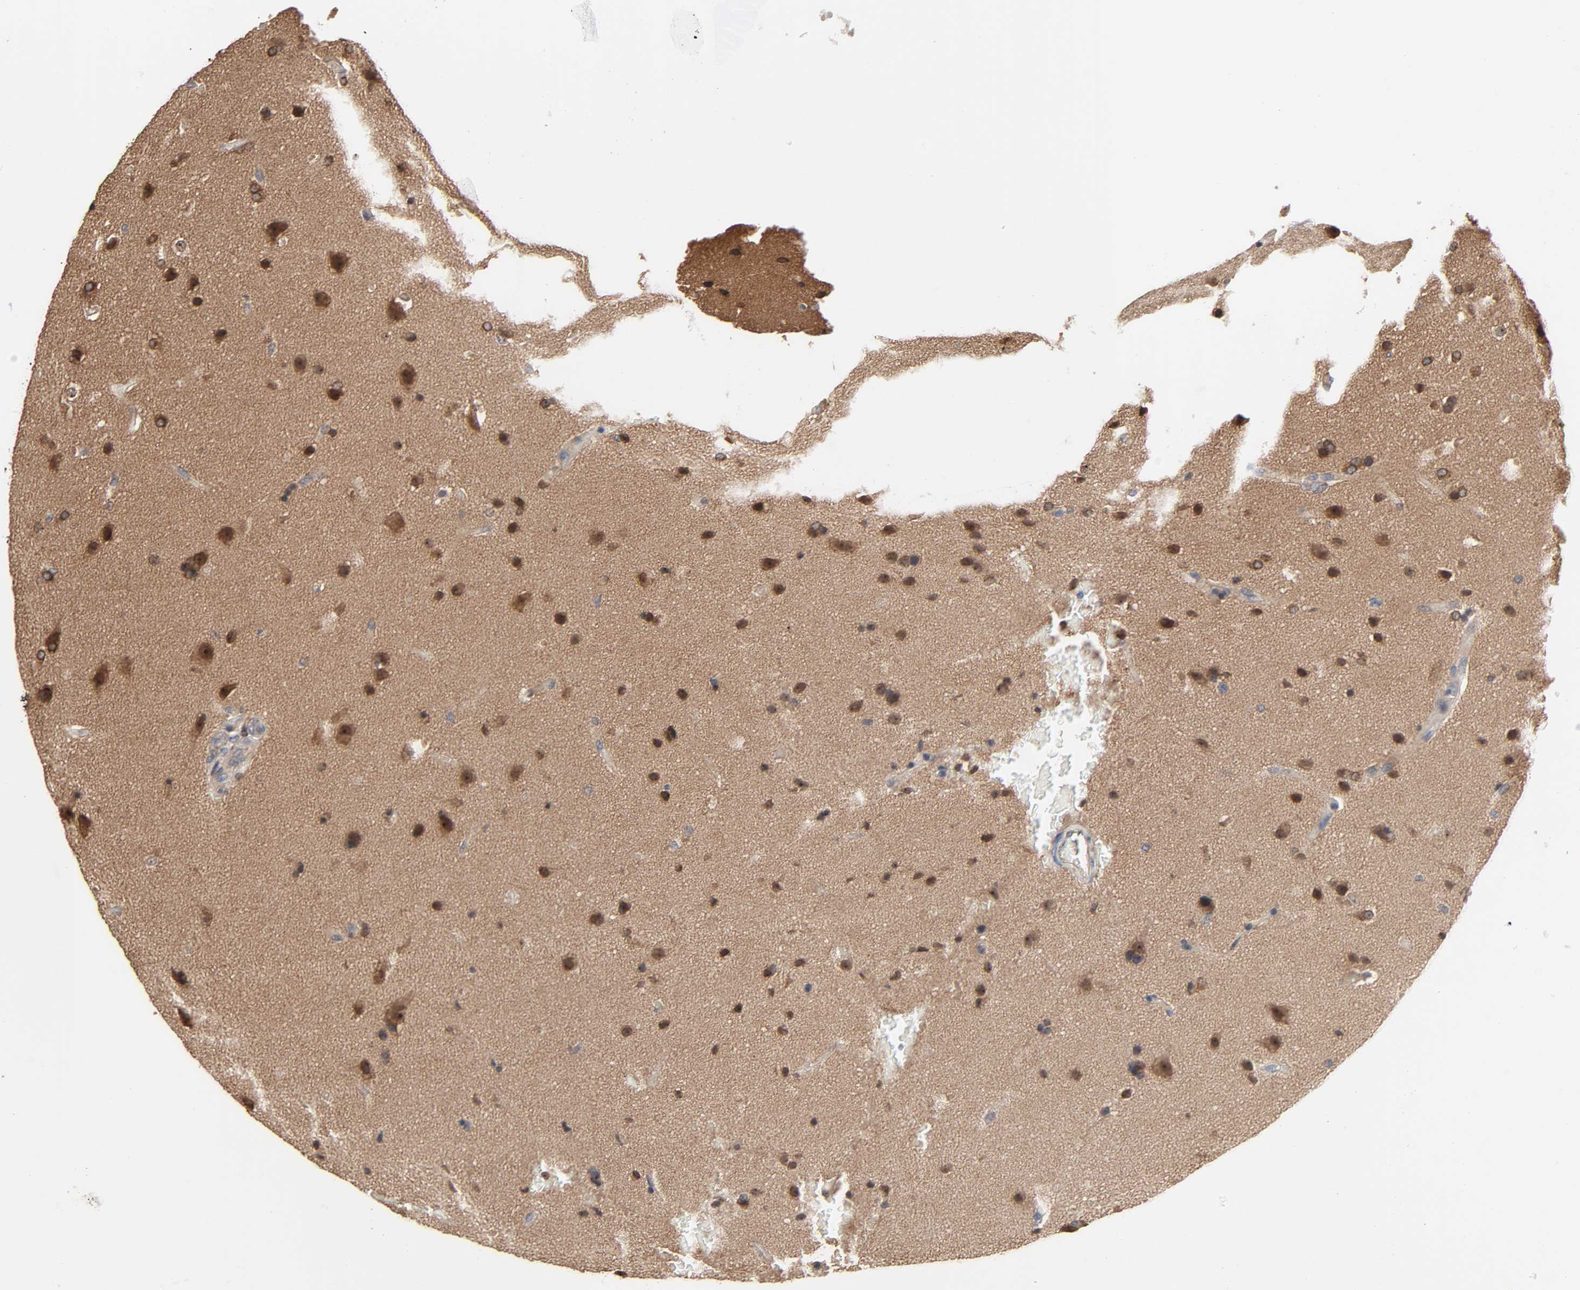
{"staining": {"intensity": "moderate", "quantity": ">75%", "location": "cytoplasmic/membranous,nuclear"}, "tissue": "glioma", "cell_type": "Tumor cells", "image_type": "cancer", "snomed": [{"axis": "morphology", "description": "Glioma, malignant, Low grade"}, {"axis": "topography", "description": "Cerebral cortex"}], "caption": "Human glioma stained with a brown dye displays moderate cytoplasmic/membranous and nuclear positive positivity in about >75% of tumor cells.", "gene": "DDX10", "patient": {"sex": "female", "age": 47}}